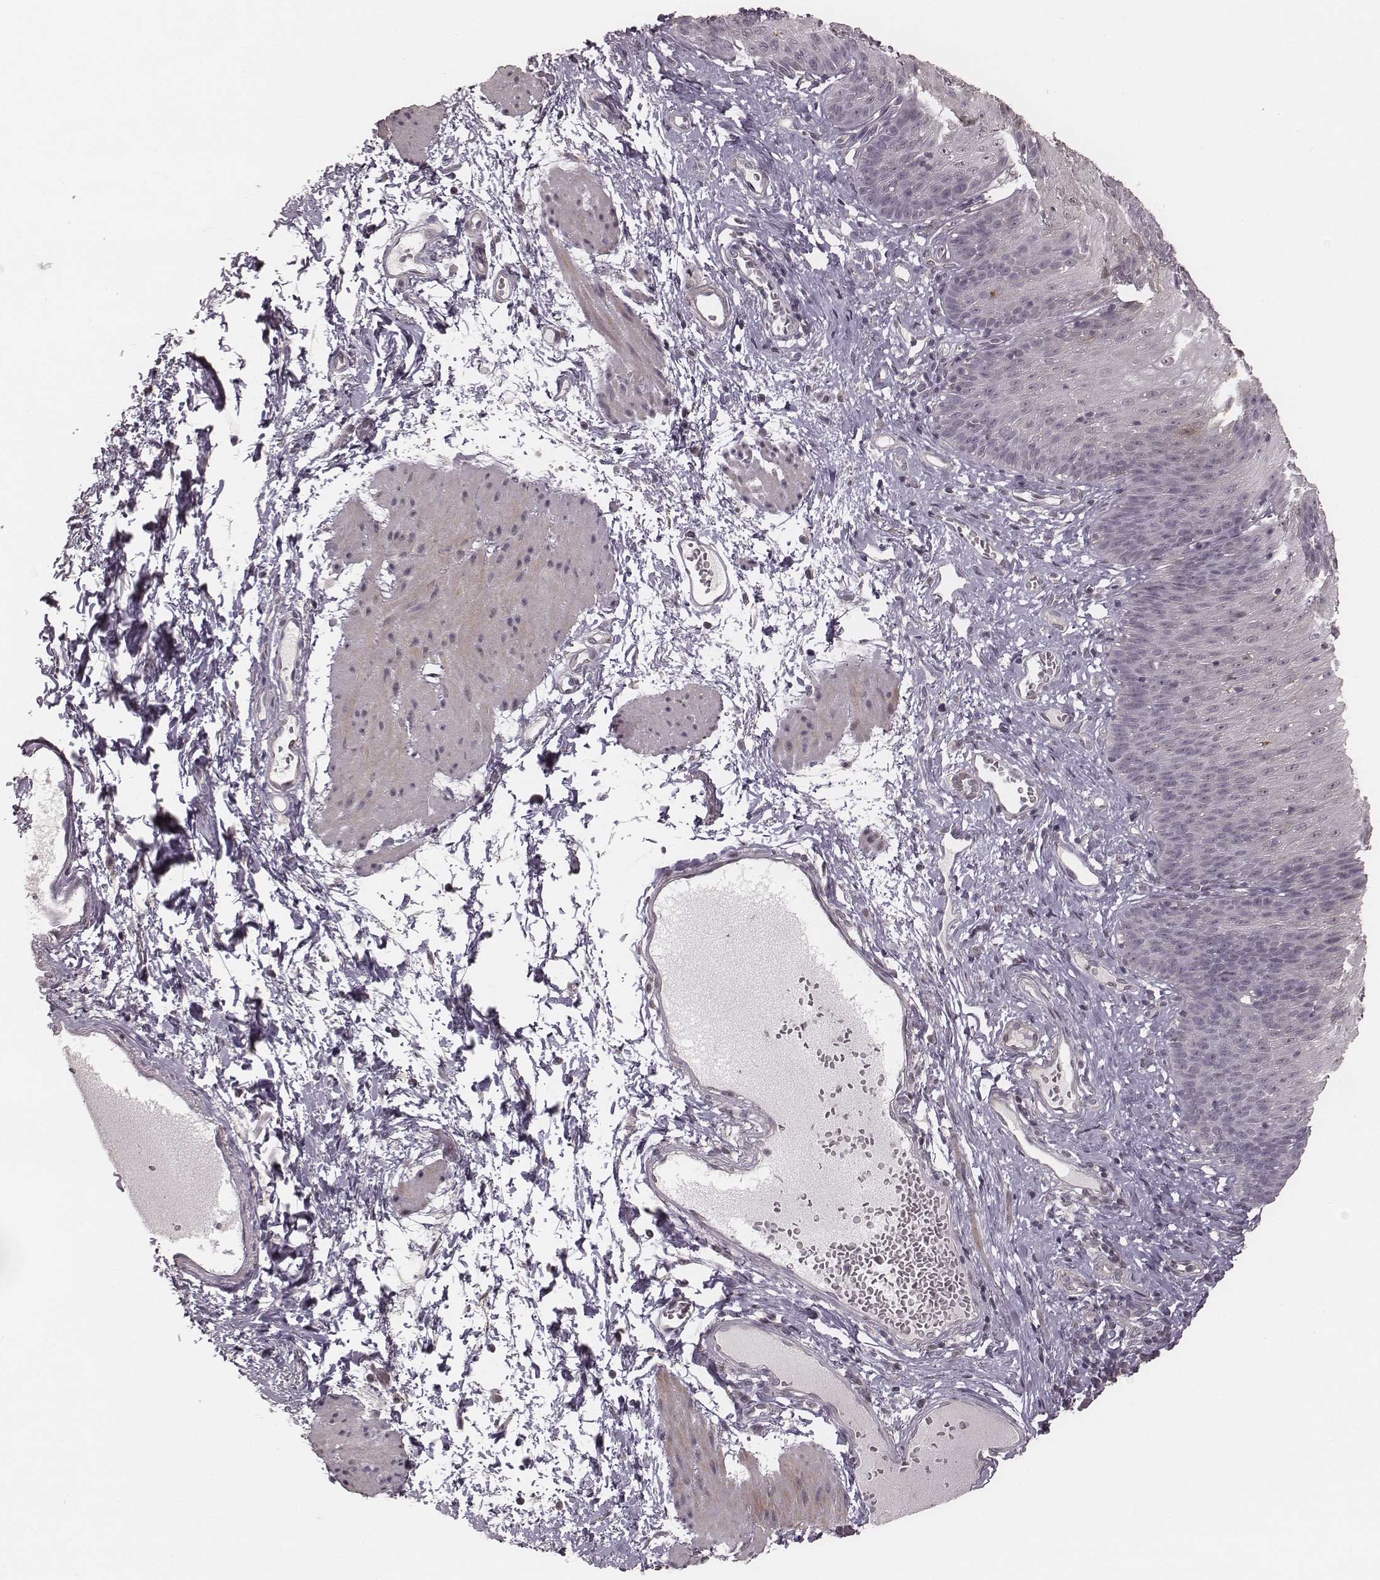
{"staining": {"intensity": "negative", "quantity": "none", "location": "none"}, "tissue": "esophagus", "cell_type": "Squamous epithelial cells", "image_type": "normal", "snomed": [{"axis": "morphology", "description": "Normal tissue, NOS"}, {"axis": "topography", "description": "Esophagus"}], "caption": "This is a micrograph of IHC staining of normal esophagus, which shows no staining in squamous epithelial cells. (Brightfield microscopy of DAB immunohistochemistry at high magnification).", "gene": "SLC7A4", "patient": {"sex": "male", "age": 72}}